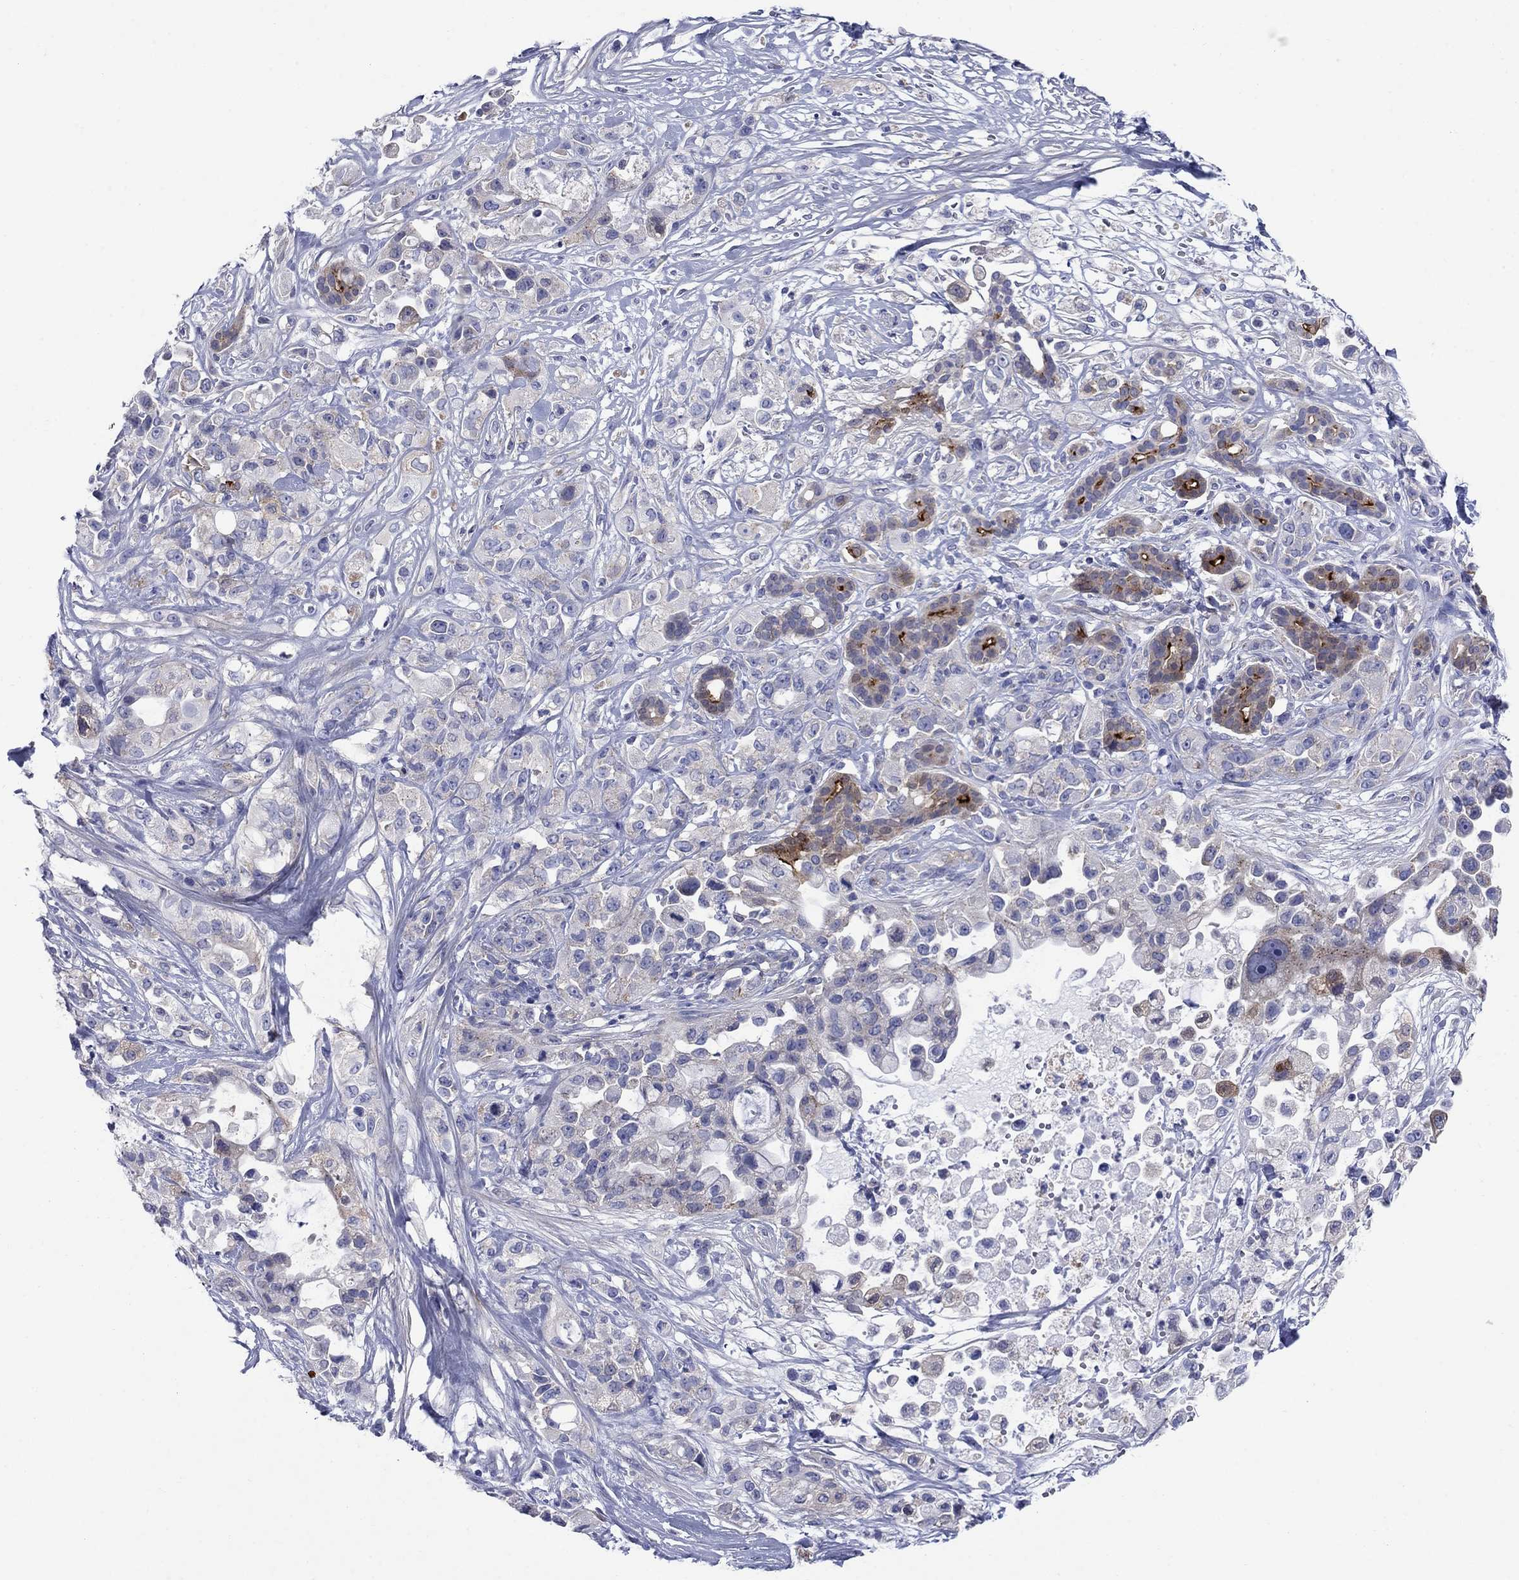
{"staining": {"intensity": "weak", "quantity": "<25%", "location": "cytoplasmic/membranous"}, "tissue": "pancreatic cancer", "cell_type": "Tumor cells", "image_type": "cancer", "snomed": [{"axis": "morphology", "description": "Adenocarcinoma, NOS"}, {"axis": "topography", "description": "Pancreas"}], "caption": "Immunohistochemistry (IHC) micrograph of neoplastic tissue: human pancreatic cancer (adenocarcinoma) stained with DAB demonstrates no significant protein positivity in tumor cells.", "gene": "SULT2B1", "patient": {"sex": "male", "age": 44}}